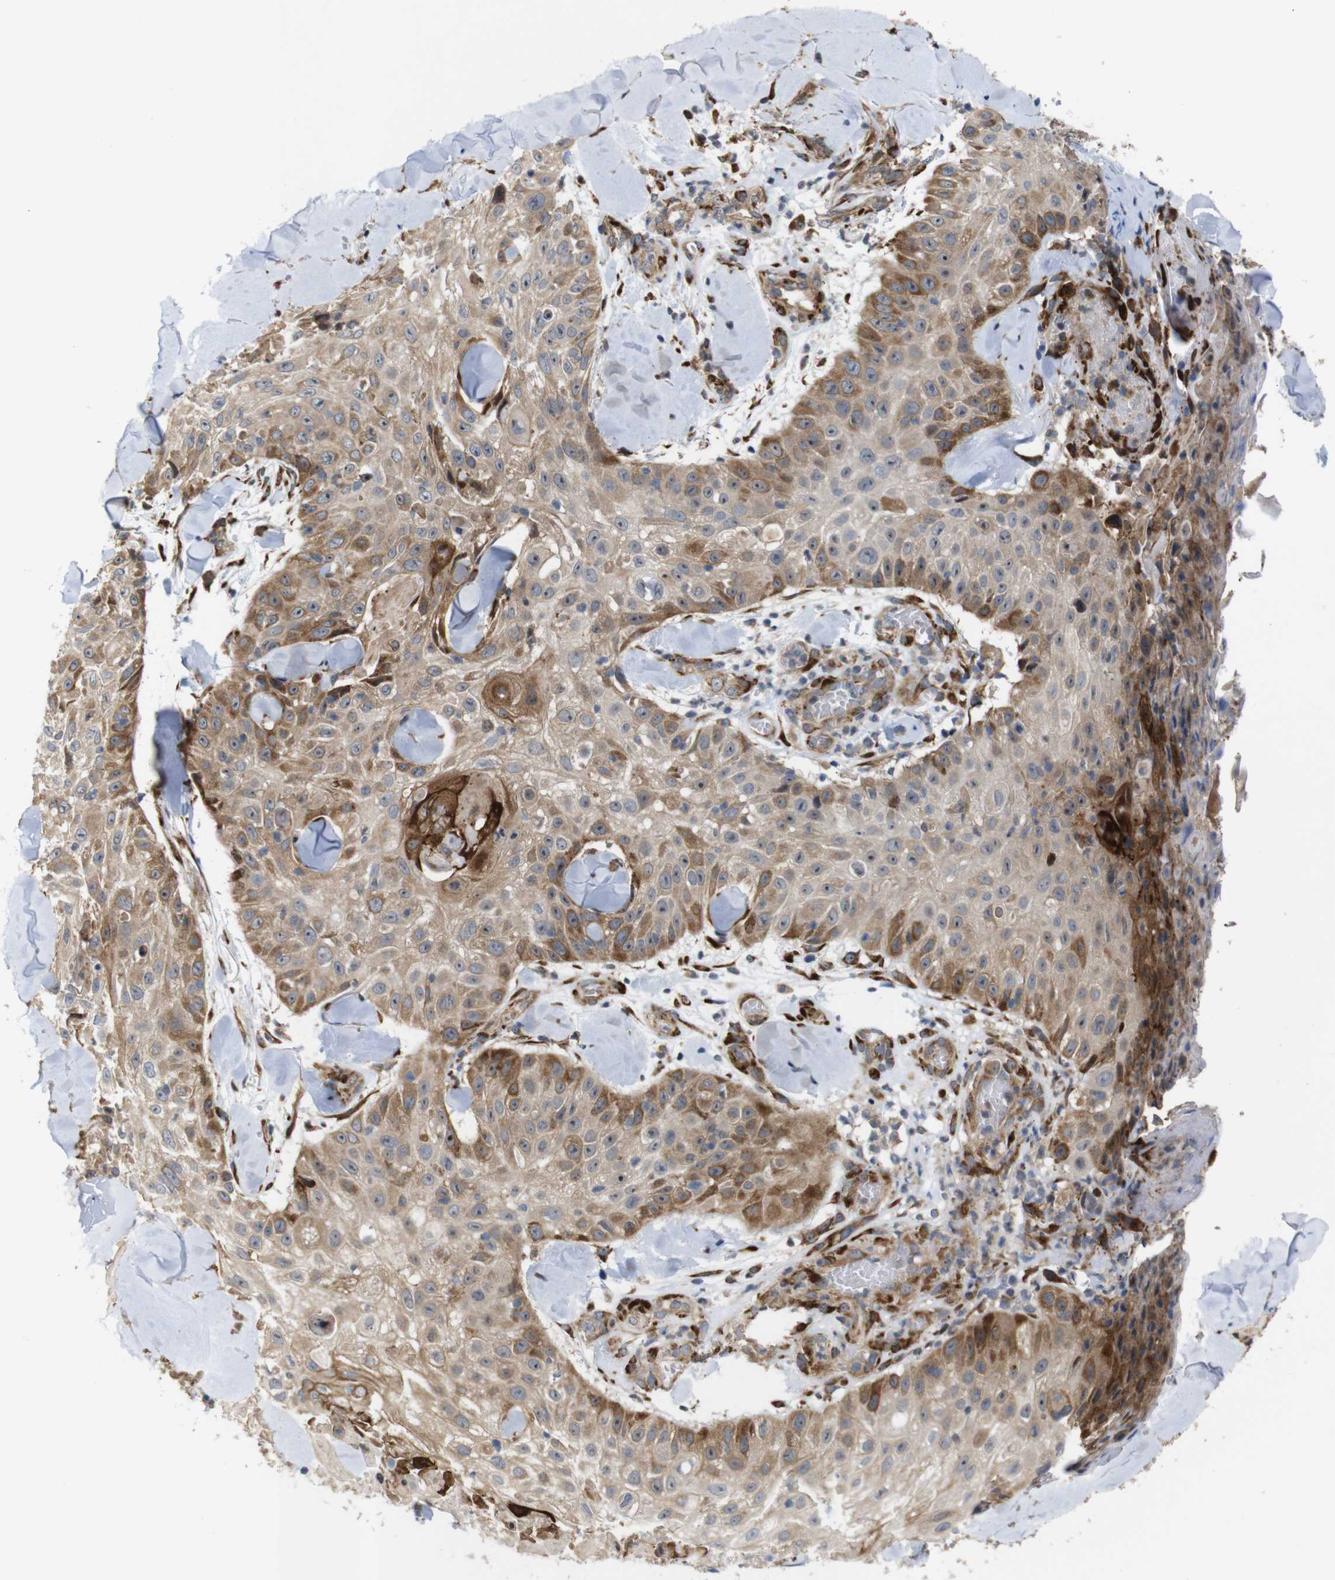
{"staining": {"intensity": "moderate", "quantity": ">75%", "location": "cytoplasmic/membranous"}, "tissue": "skin cancer", "cell_type": "Tumor cells", "image_type": "cancer", "snomed": [{"axis": "morphology", "description": "Squamous cell carcinoma, NOS"}, {"axis": "topography", "description": "Skin"}], "caption": "Protein staining reveals moderate cytoplasmic/membranous staining in about >75% of tumor cells in skin cancer (squamous cell carcinoma).", "gene": "P3H2", "patient": {"sex": "male", "age": 86}}